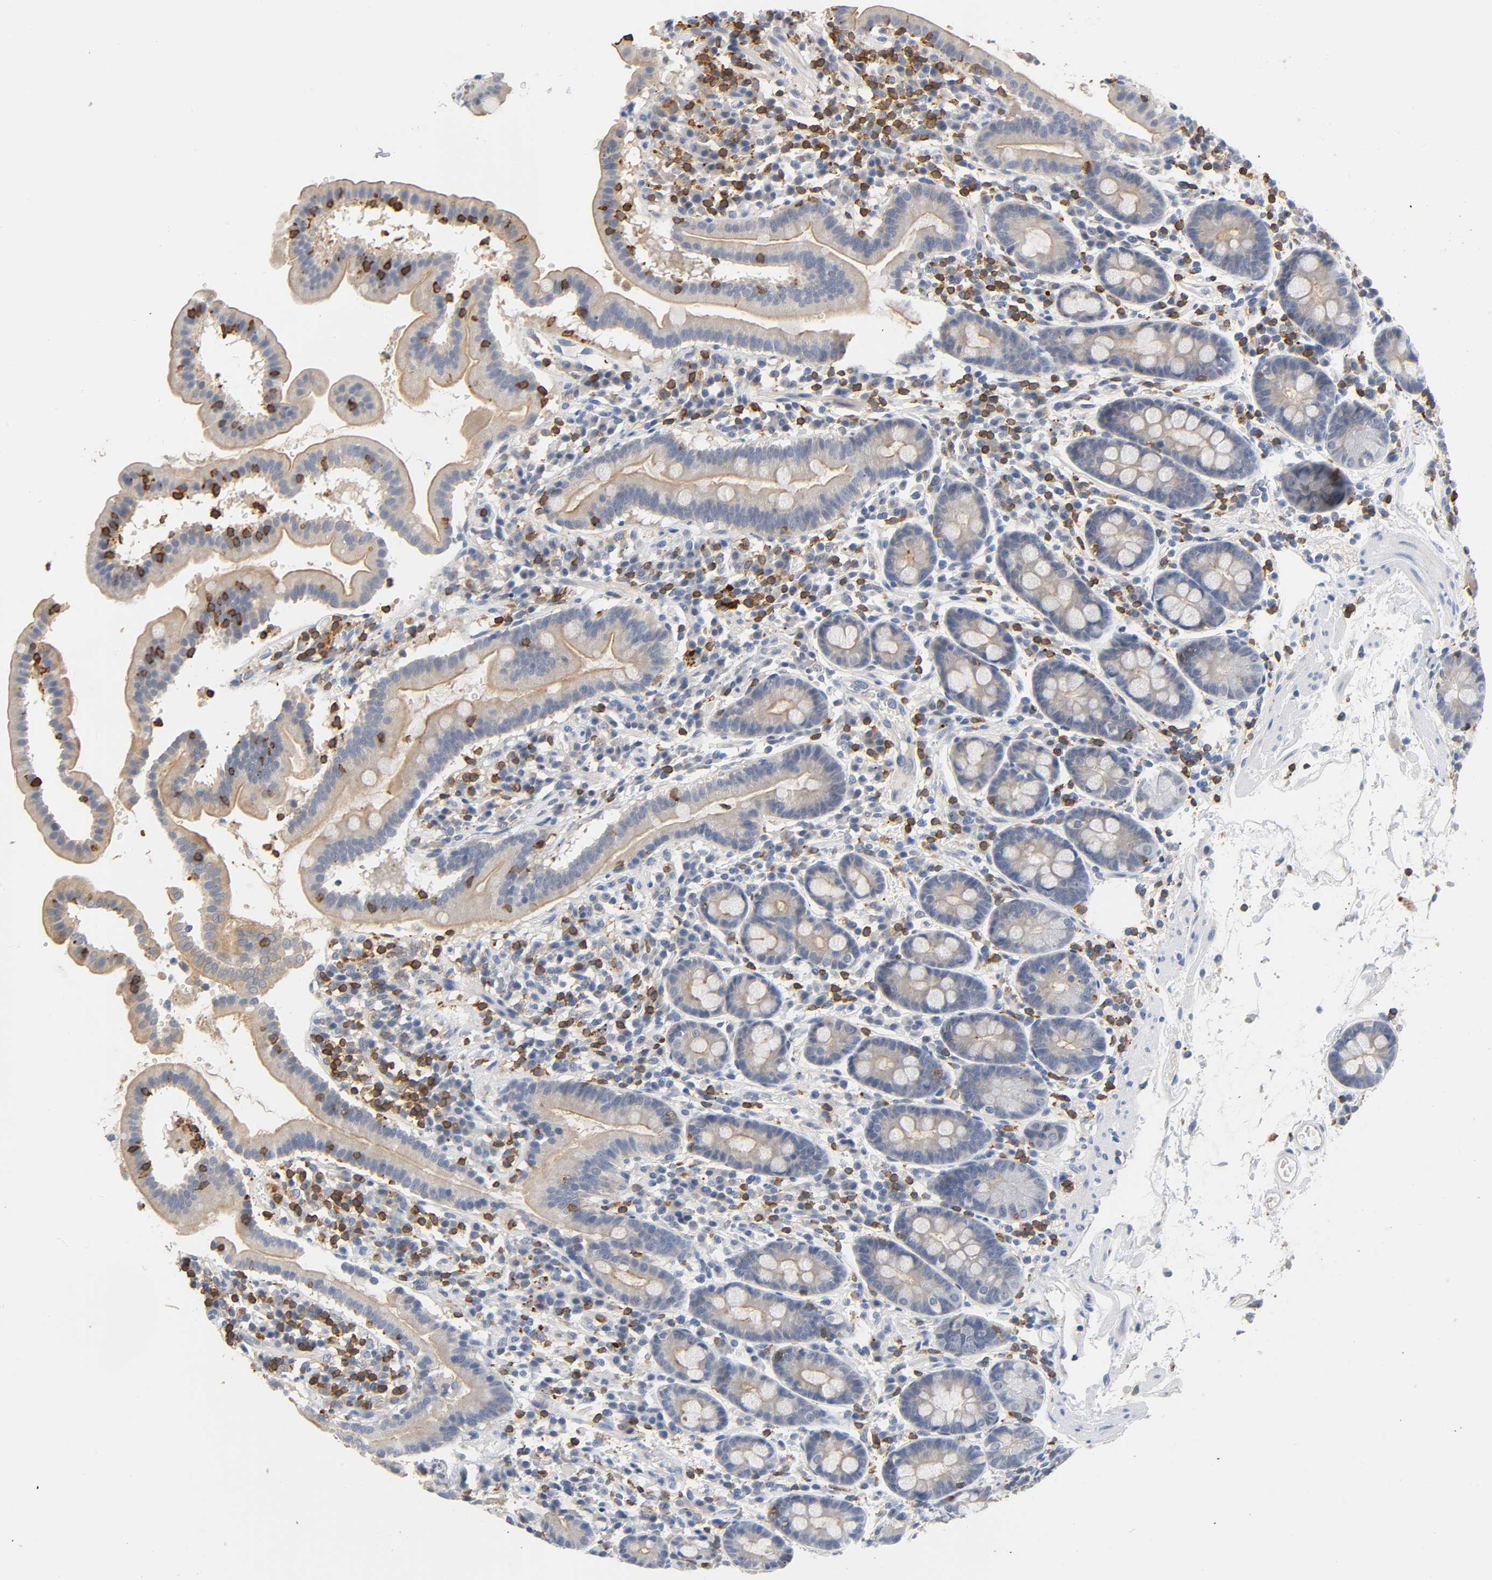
{"staining": {"intensity": "weak", "quantity": "25%-75%", "location": "cytoplasmic/membranous"}, "tissue": "duodenum", "cell_type": "Glandular cells", "image_type": "normal", "snomed": [{"axis": "morphology", "description": "Normal tissue, NOS"}, {"axis": "topography", "description": "Duodenum"}], "caption": "This is an image of immunohistochemistry staining of unremarkable duodenum, which shows weak positivity in the cytoplasmic/membranous of glandular cells.", "gene": "UCKL1", "patient": {"sex": "male", "age": 50}}